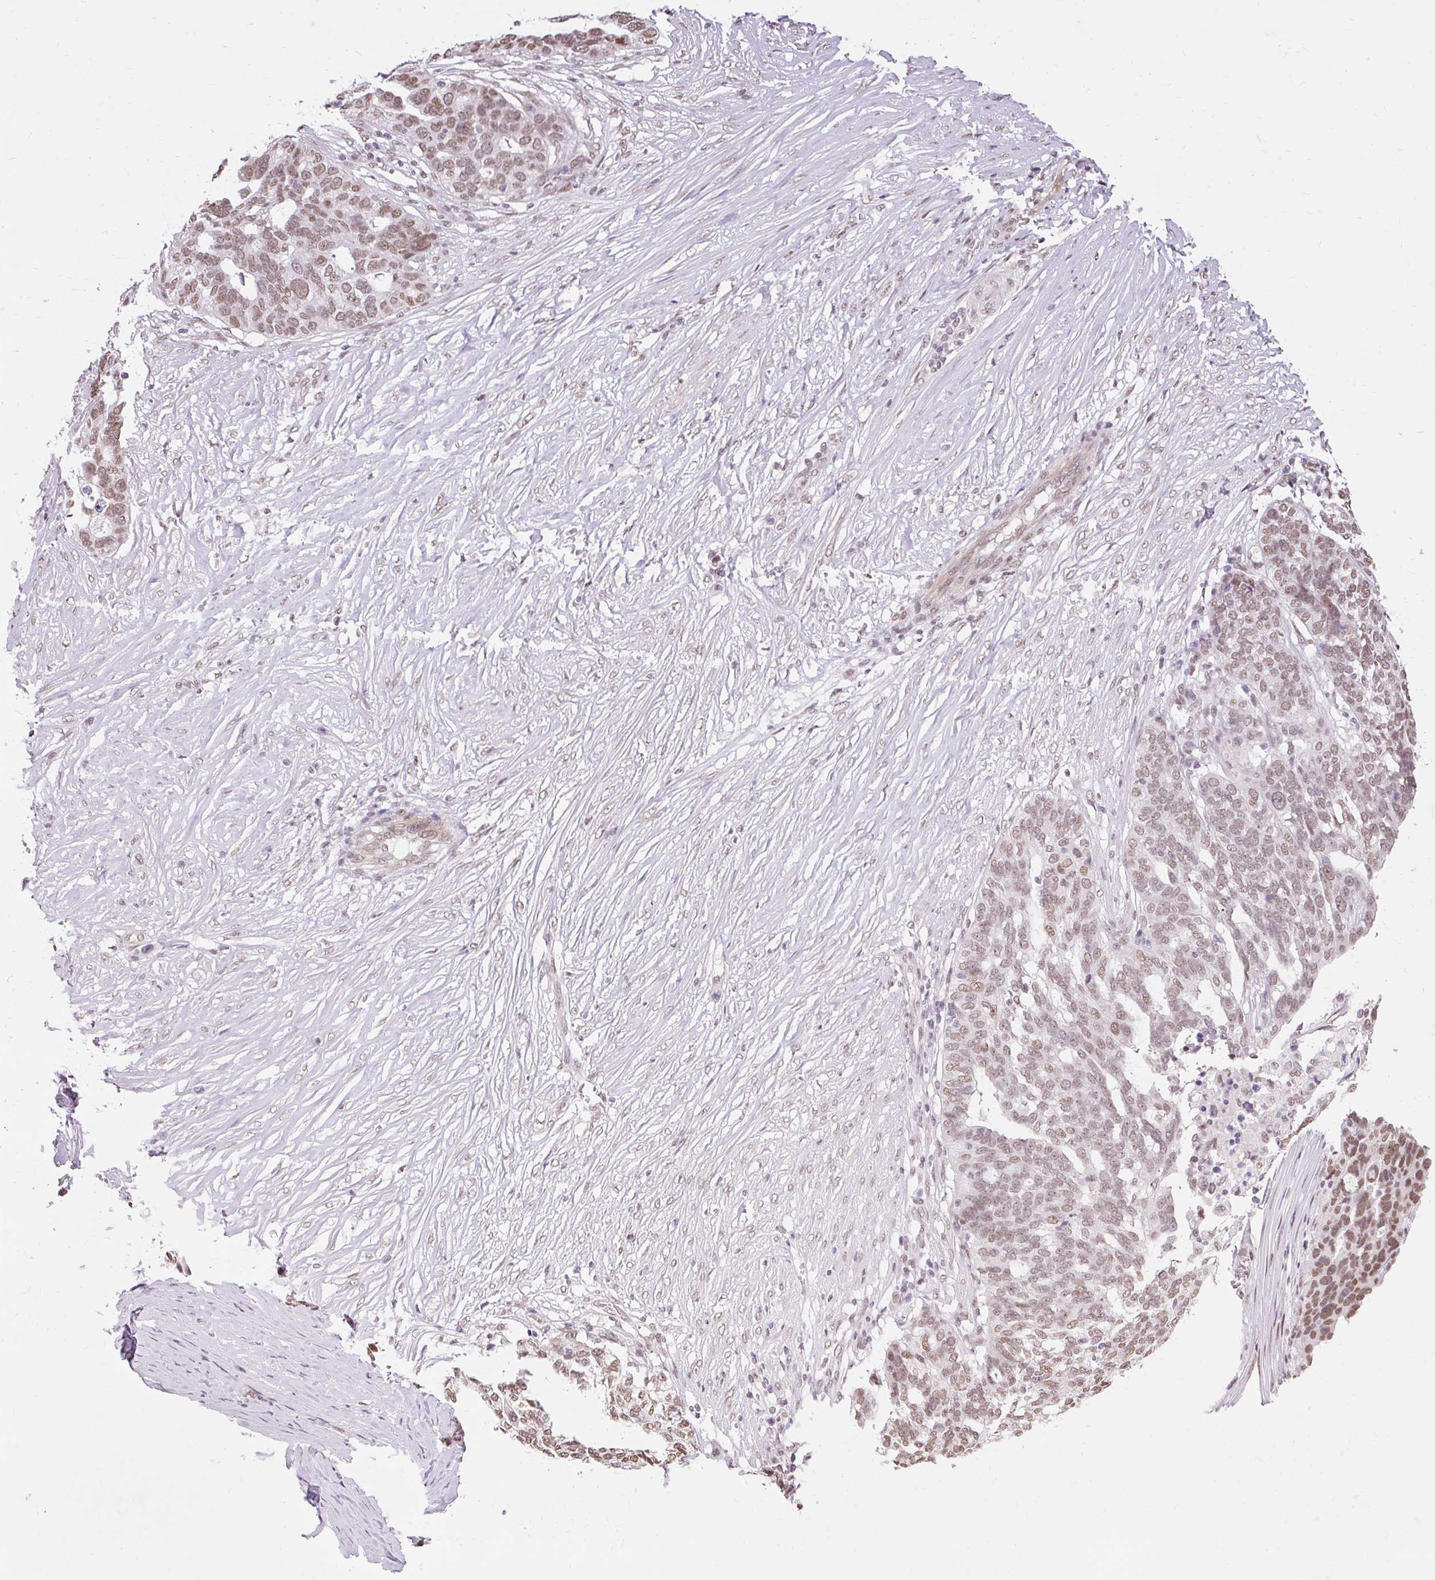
{"staining": {"intensity": "moderate", "quantity": ">75%", "location": "nuclear"}, "tissue": "ovarian cancer", "cell_type": "Tumor cells", "image_type": "cancer", "snomed": [{"axis": "morphology", "description": "Cystadenocarcinoma, serous, NOS"}, {"axis": "topography", "description": "Ovary"}], "caption": "Ovarian cancer stained with IHC exhibits moderate nuclear expression in approximately >75% of tumor cells.", "gene": "NPIPB12", "patient": {"sex": "female", "age": 59}}